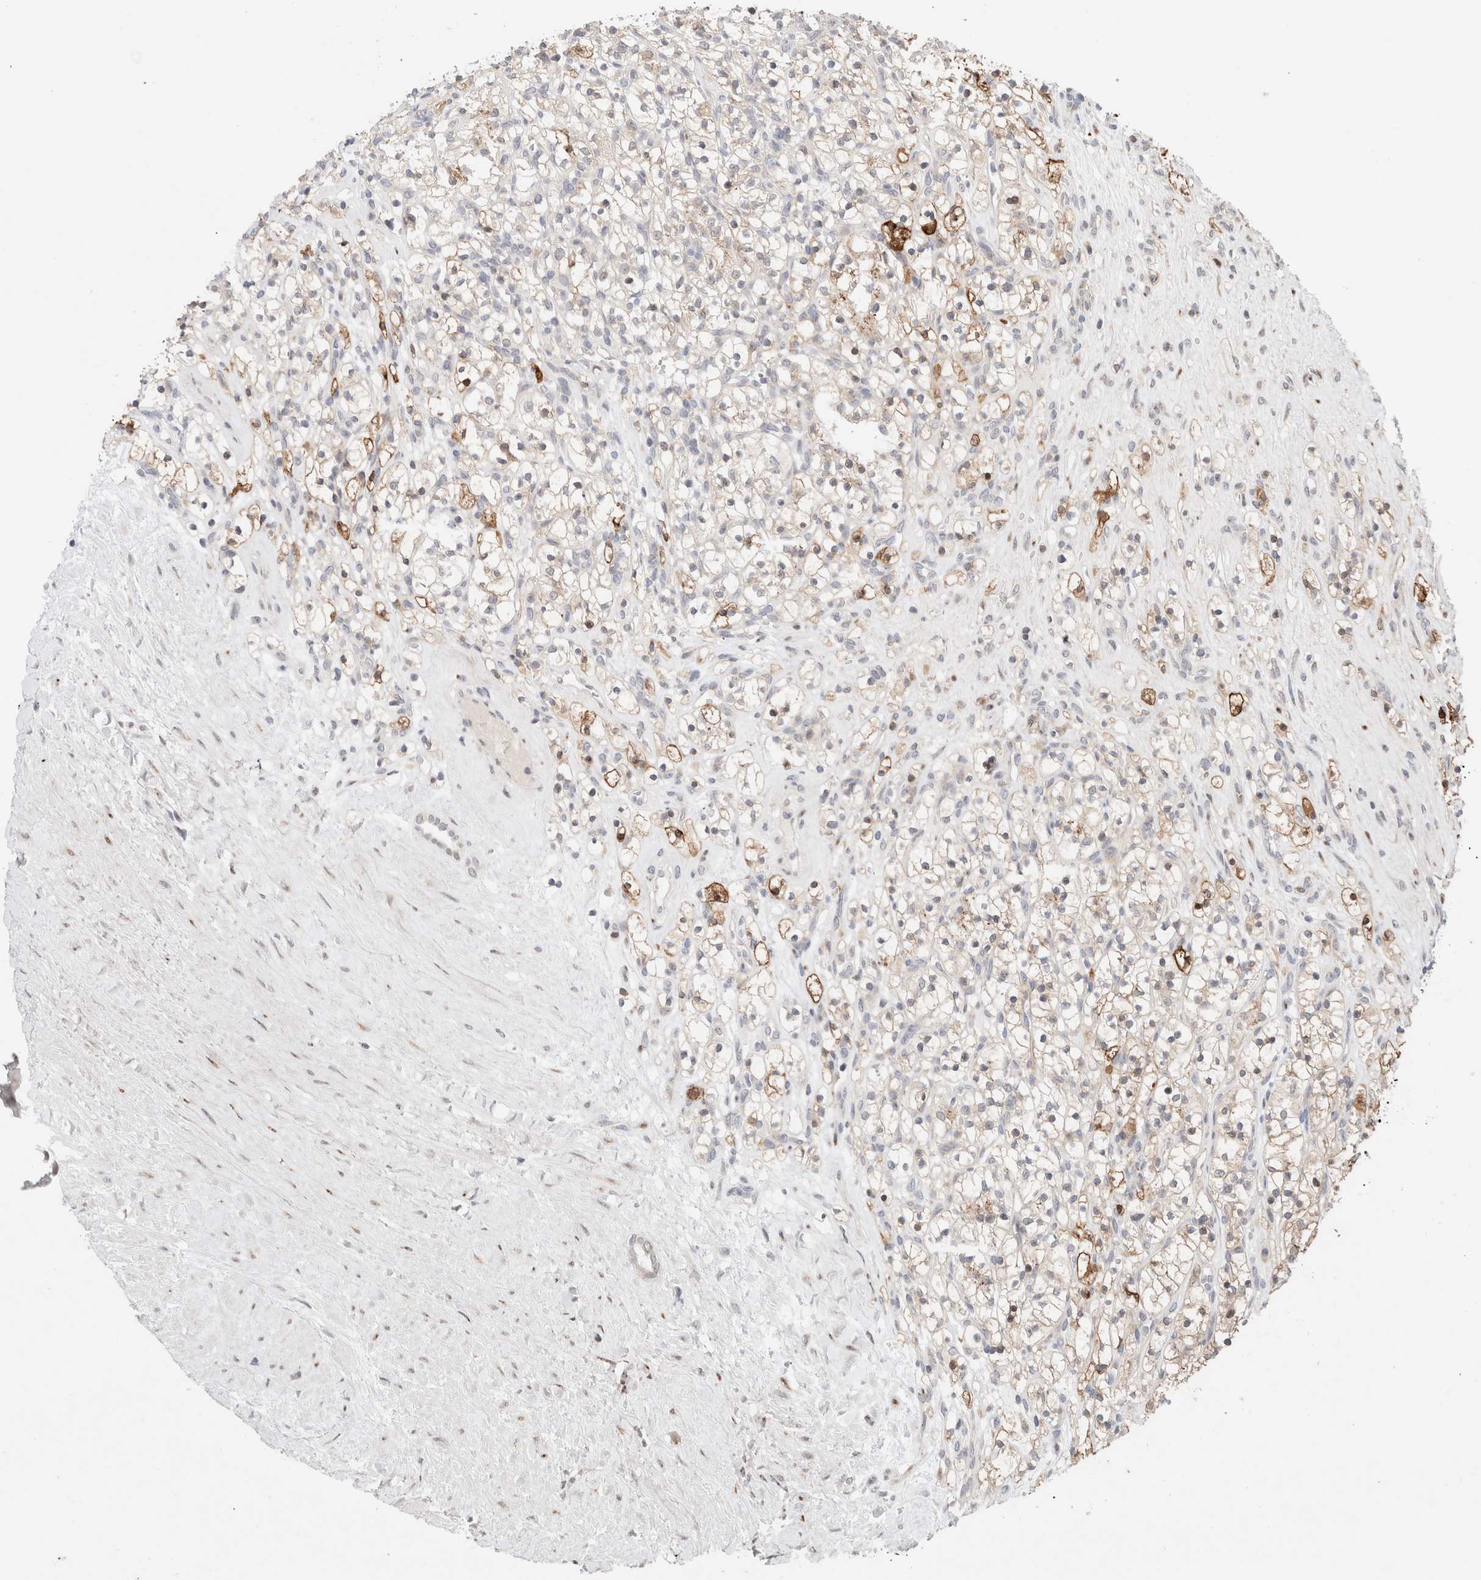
{"staining": {"intensity": "moderate", "quantity": "<25%", "location": "cytoplasmic/membranous"}, "tissue": "renal cancer", "cell_type": "Tumor cells", "image_type": "cancer", "snomed": [{"axis": "morphology", "description": "Adenocarcinoma, NOS"}, {"axis": "topography", "description": "Kidney"}], "caption": "Moderate cytoplasmic/membranous positivity is present in about <25% of tumor cells in adenocarcinoma (renal).", "gene": "ERI3", "patient": {"sex": "female", "age": 57}}